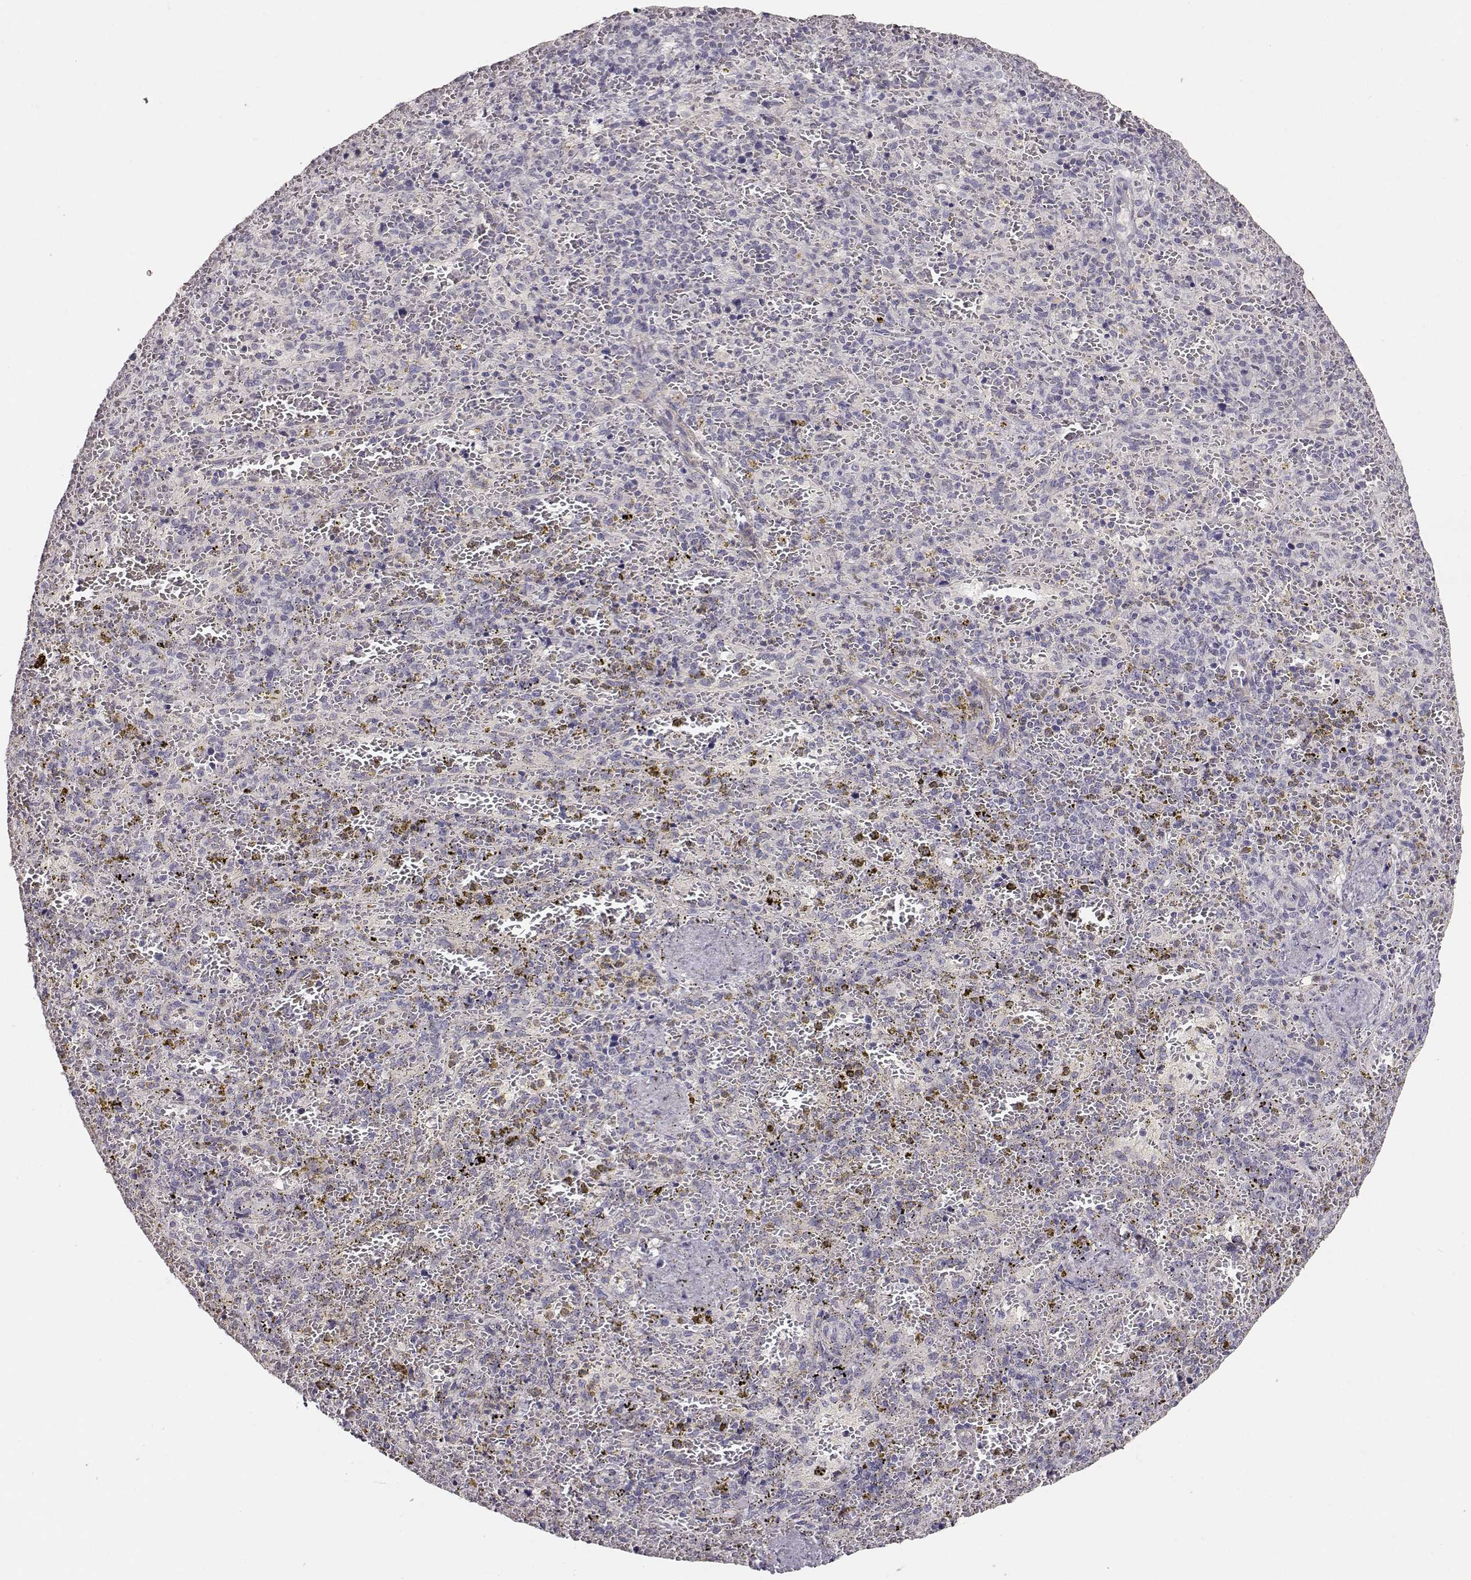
{"staining": {"intensity": "negative", "quantity": "none", "location": "none"}, "tissue": "spleen", "cell_type": "Cells in red pulp", "image_type": "normal", "snomed": [{"axis": "morphology", "description": "Normal tissue, NOS"}, {"axis": "topography", "description": "Spleen"}], "caption": "High power microscopy histopathology image of an immunohistochemistry (IHC) image of normal spleen, revealing no significant positivity in cells in red pulp.", "gene": "LAMA5", "patient": {"sex": "female", "age": 50}}